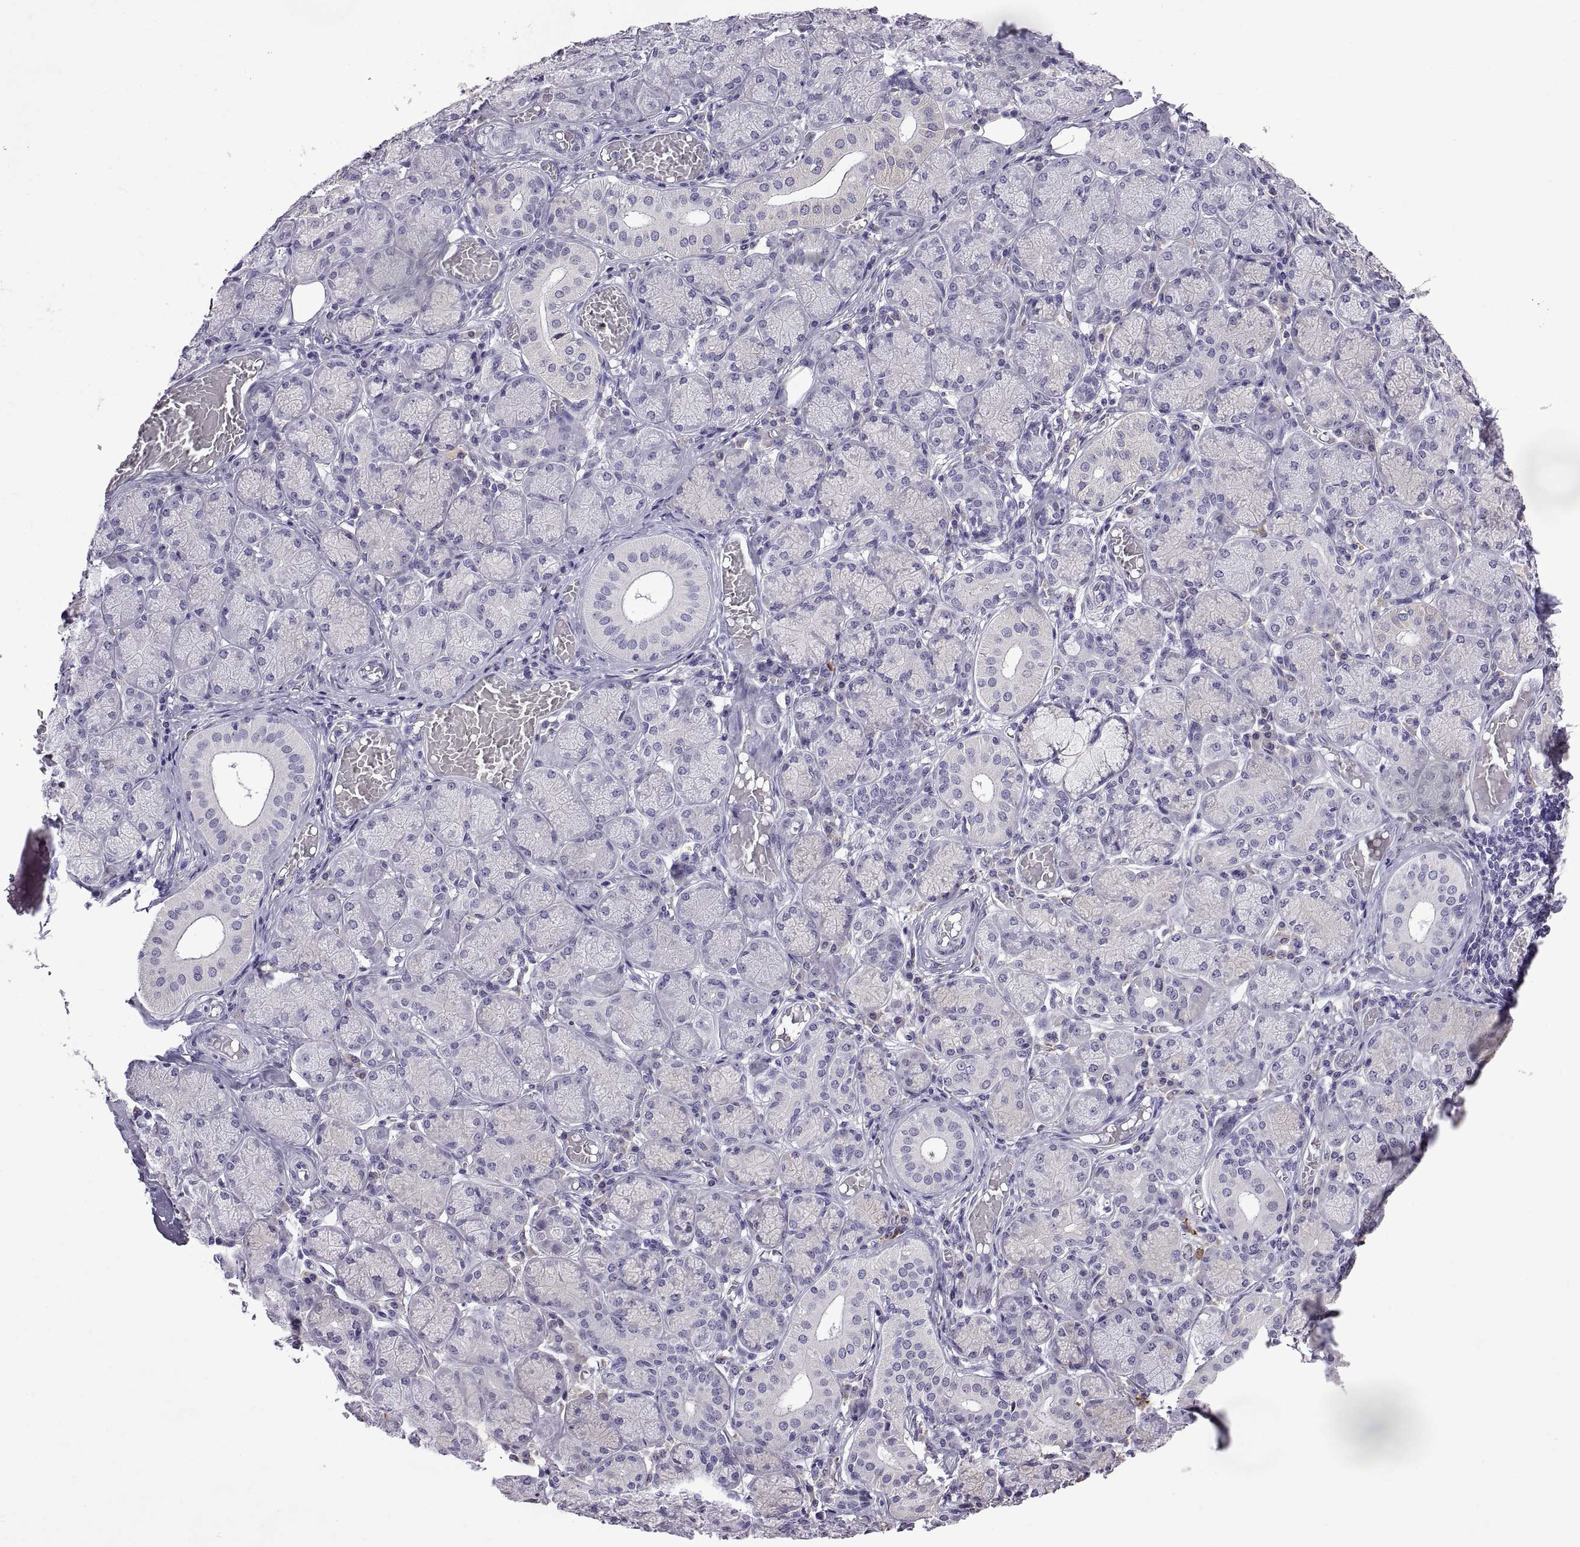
{"staining": {"intensity": "negative", "quantity": "none", "location": "none"}, "tissue": "salivary gland", "cell_type": "Glandular cells", "image_type": "normal", "snomed": [{"axis": "morphology", "description": "Normal tissue, NOS"}, {"axis": "topography", "description": "Salivary gland"}, {"axis": "topography", "description": "Peripheral nerve tissue"}], "caption": "This histopathology image is of benign salivary gland stained with IHC to label a protein in brown with the nuclei are counter-stained blue. There is no staining in glandular cells.", "gene": "MAGEB18", "patient": {"sex": "female", "age": 24}}